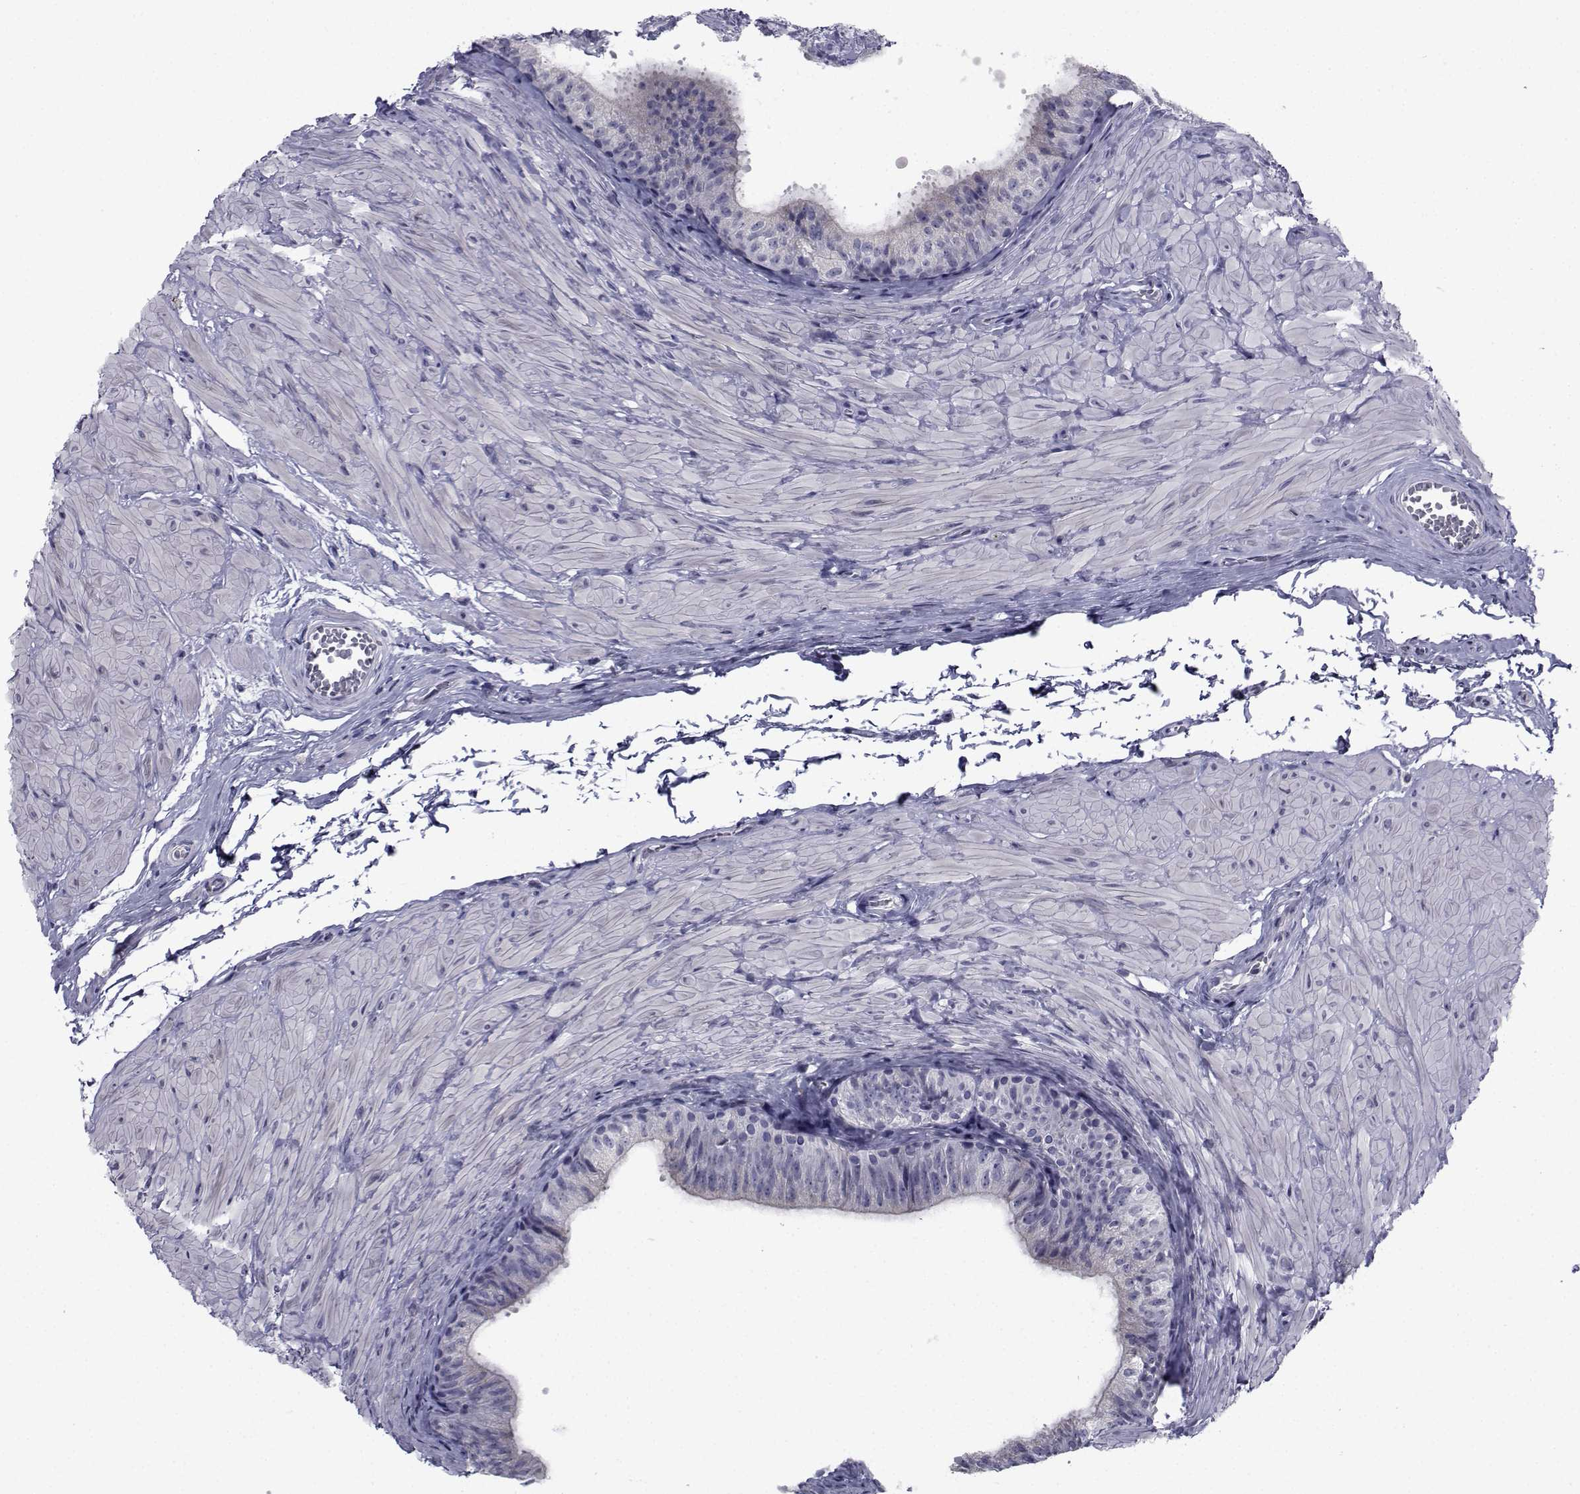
{"staining": {"intensity": "negative", "quantity": "none", "location": "none"}, "tissue": "epididymis", "cell_type": "Glandular cells", "image_type": "normal", "snomed": [{"axis": "morphology", "description": "Normal tissue, NOS"}, {"axis": "topography", "description": "Epididymis"}, {"axis": "topography", "description": "Vas deferens"}], "caption": "This is an immunohistochemistry photomicrograph of benign human epididymis. There is no positivity in glandular cells.", "gene": "CHRNA1", "patient": {"sex": "male", "age": 23}}